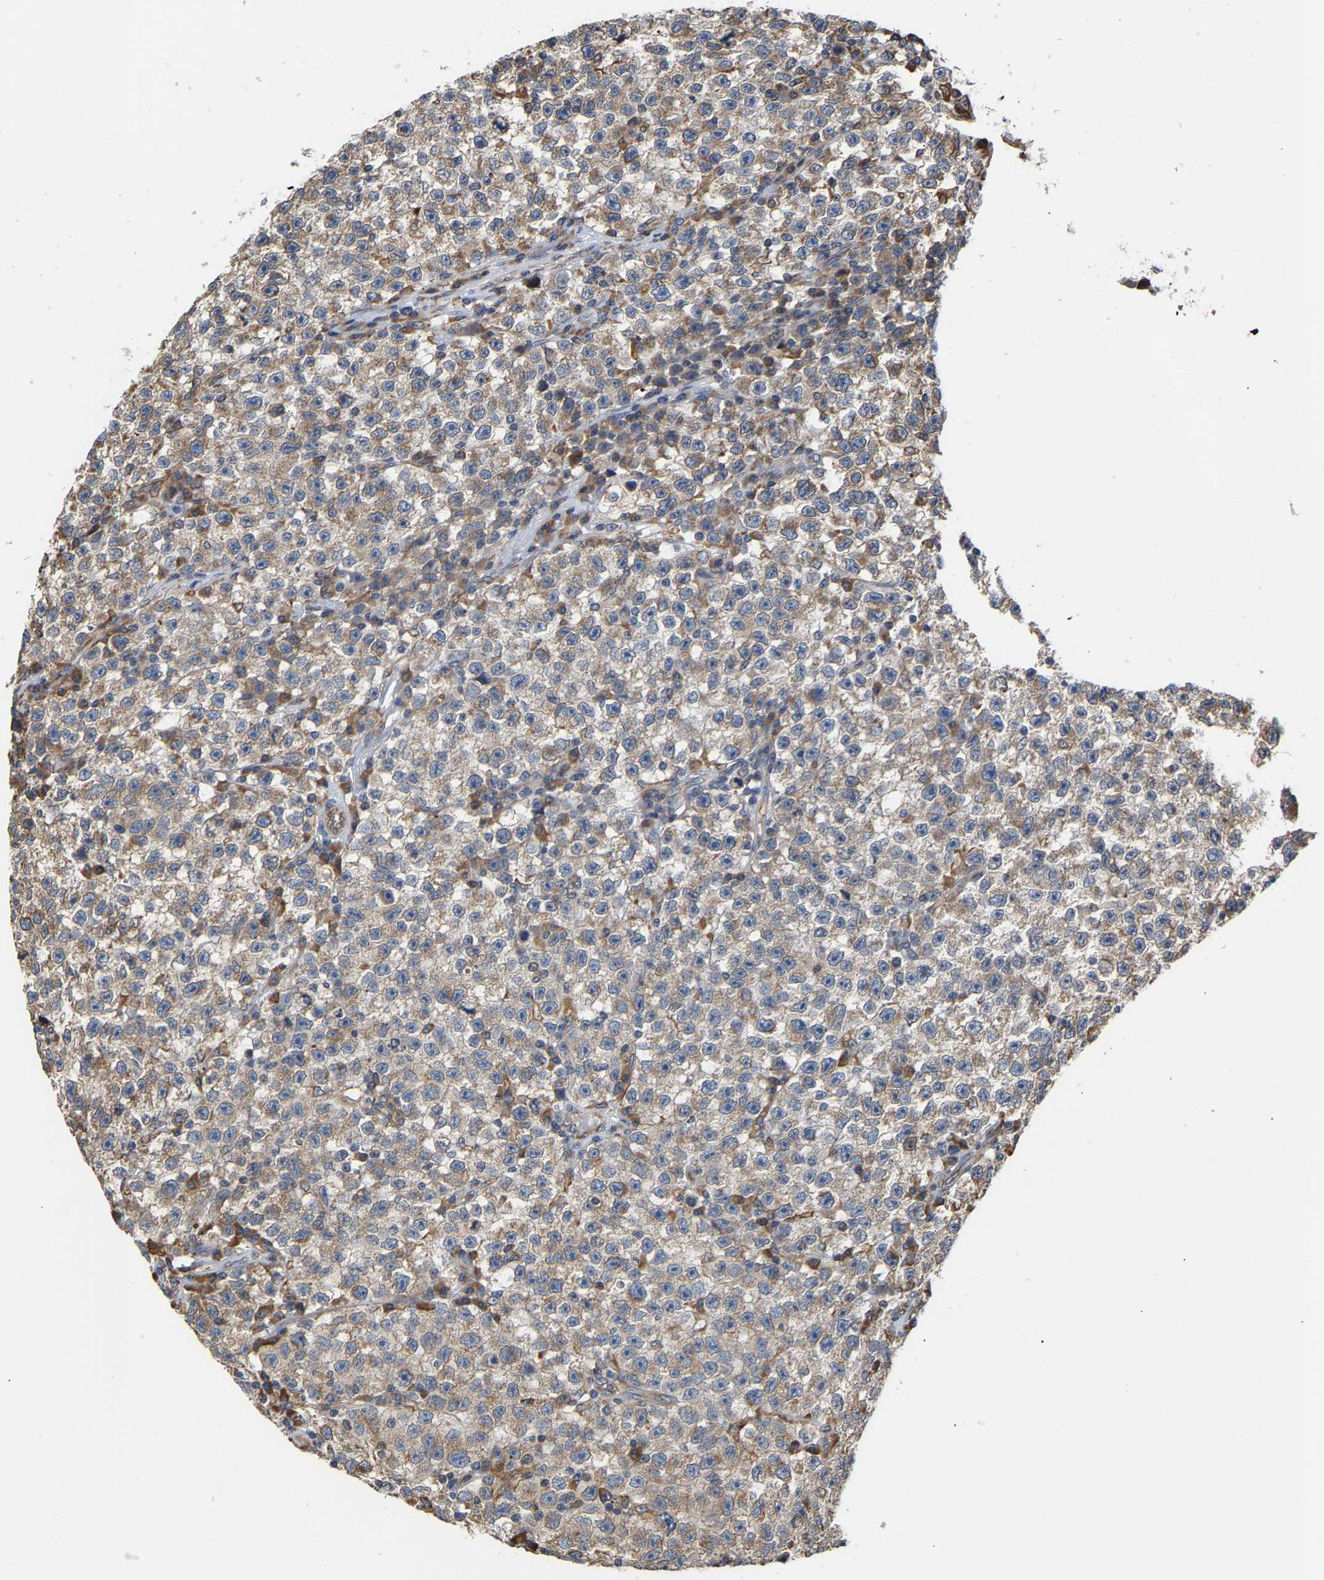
{"staining": {"intensity": "weak", "quantity": "<25%", "location": "cytoplasmic/membranous"}, "tissue": "testis cancer", "cell_type": "Tumor cells", "image_type": "cancer", "snomed": [{"axis": "morphology", "description": "Seminoma, NOS"}, {"axis": "topography", "description": "Testis"}], "caption": "DAB (3,3'-diaminobenzidine) immunohistochemical staining of human testis seminoma reveals no significant staining in tumor cells.", "gene": "ARAP1", "patient": {"sex": "male", "age": 22}}